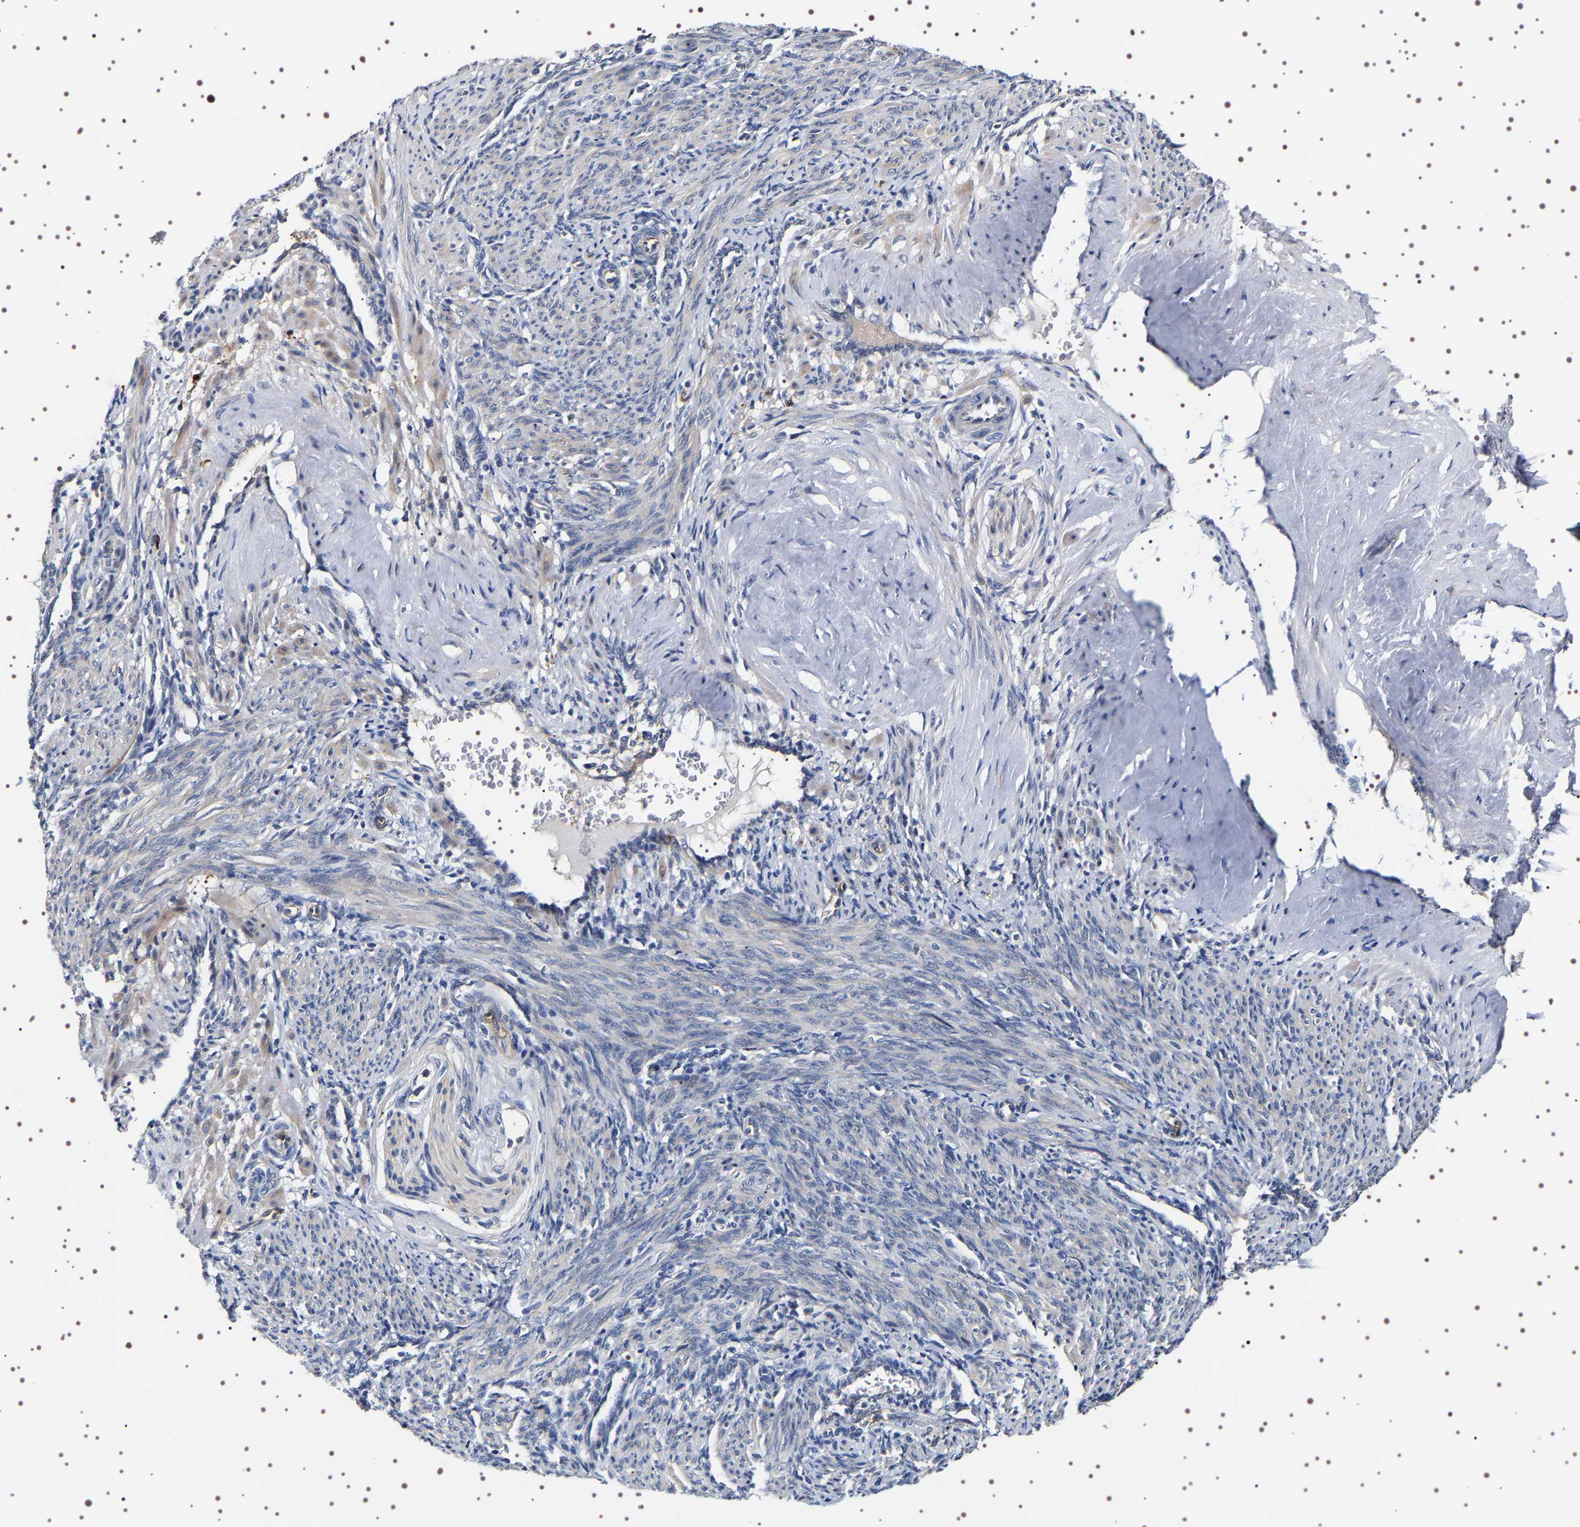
{"staining": {"intensity": "negative", "quantity": "none", "location": "none"}, "tissue": "smooth muscle", "cell_type": "Smooth muscle cells", "image_type": "normal", "snomed": [{"axis": "morphology", "description": "Normal tissue, NOS"}, {"axis": "topography", "description": "Endometrium"}], "caption": "Image shows no protein staining in smooth muscle cells of unremarkable smooth muscle. (DAB immunohistochemistry, high magnification).", "gene": "ALPL", "patient": {"sex": "female", "age": 33}}